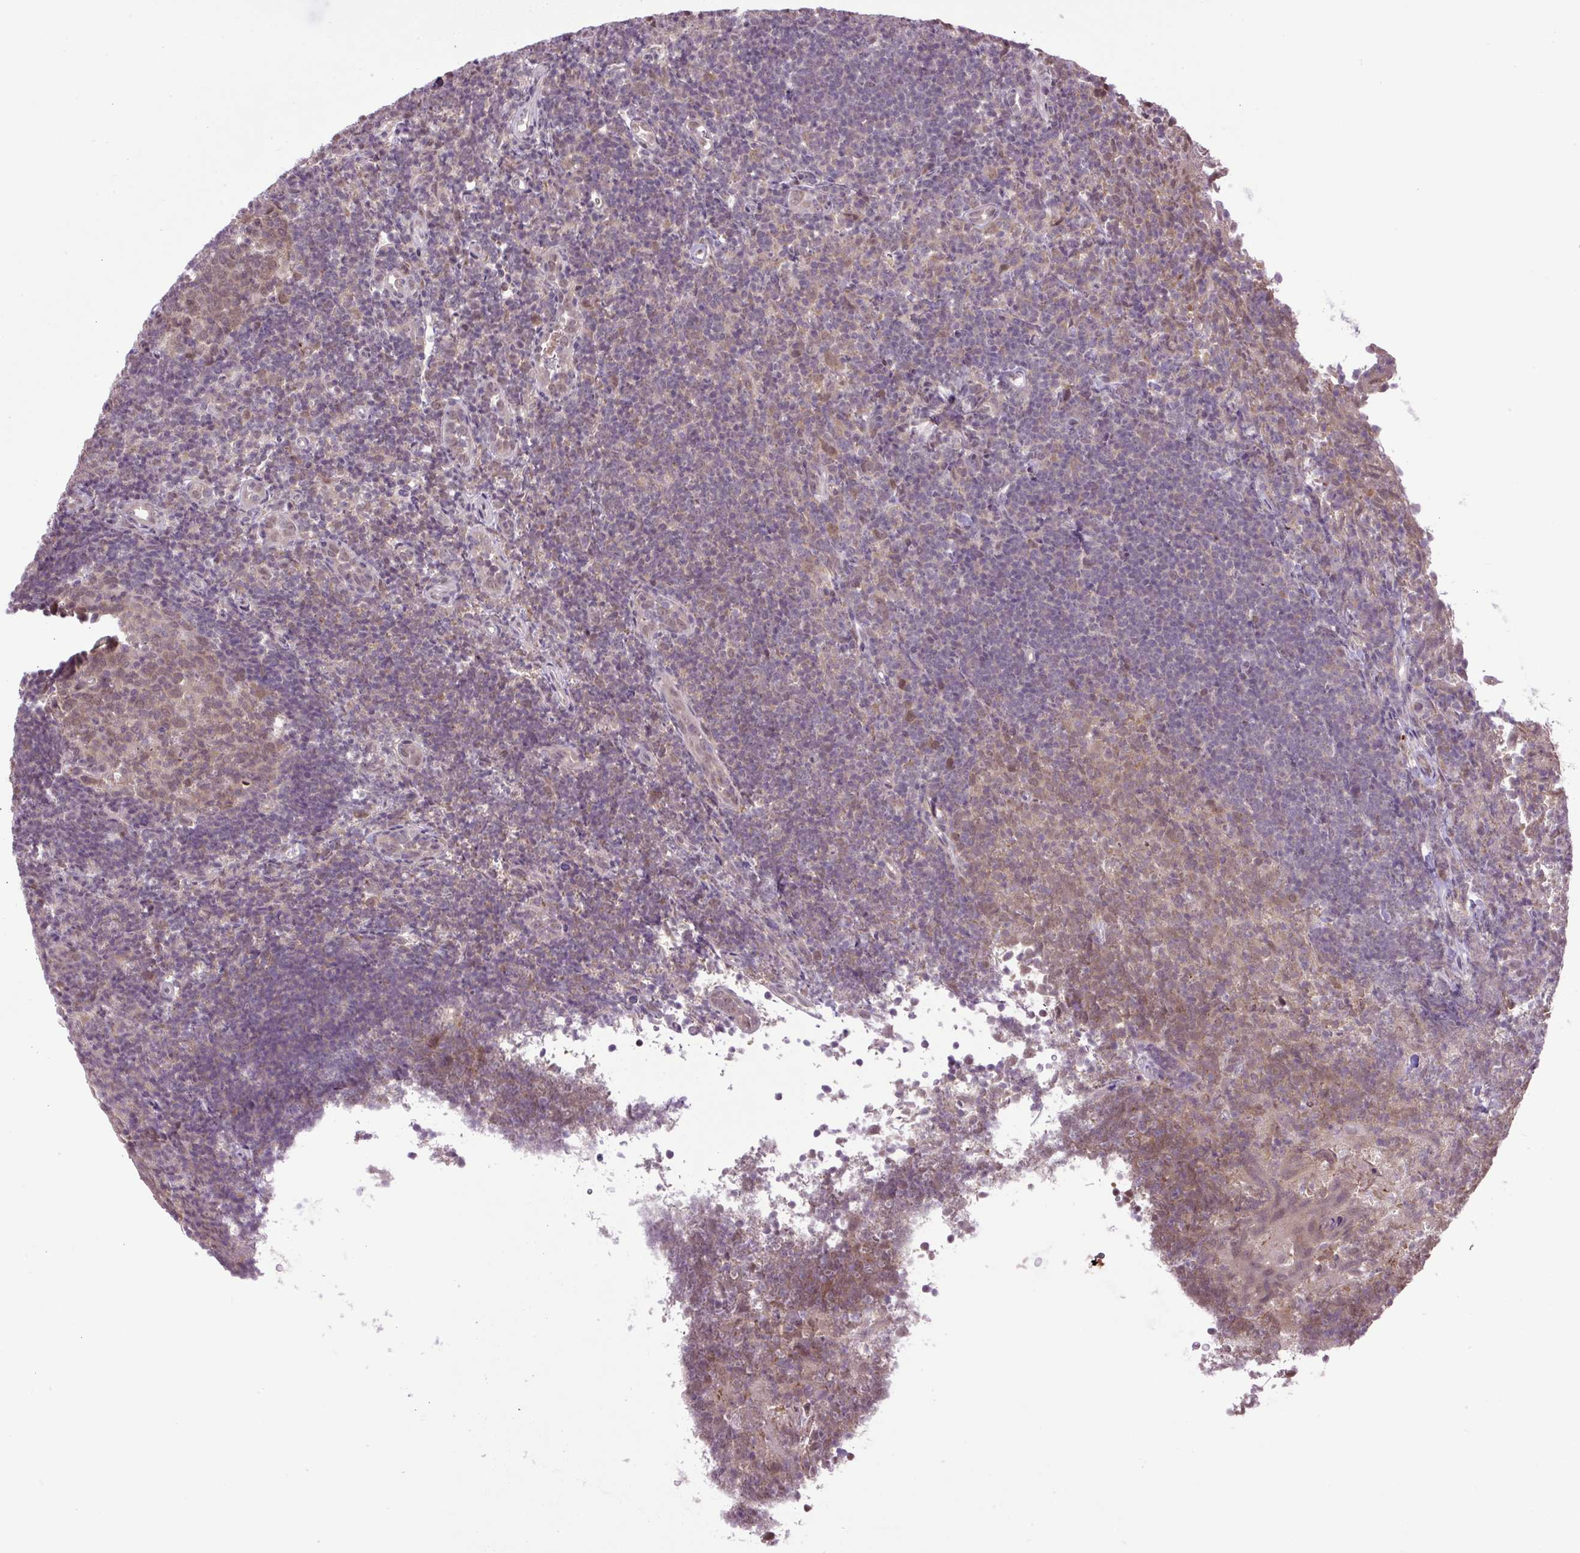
{"staining": {"intensity": "moderate", "quantity": ">75%", "location": "nuclear"}, "tissue": "tonsil", "cell_type": "Germinal center cells", "image_type": "normal", "snomed": [{"axis": "morphology", "description": "Normal tissue, NOS"}, {"axis": "topography", "description": "Tonsil"}], "caption": "Tonsil was stained to show a protein in brown. There is medium levels of moderate nuclear expression in approximately >75% of germinal center cells.", "gene": "SGTA", "patient": {"sex": "female", "age": 10}}